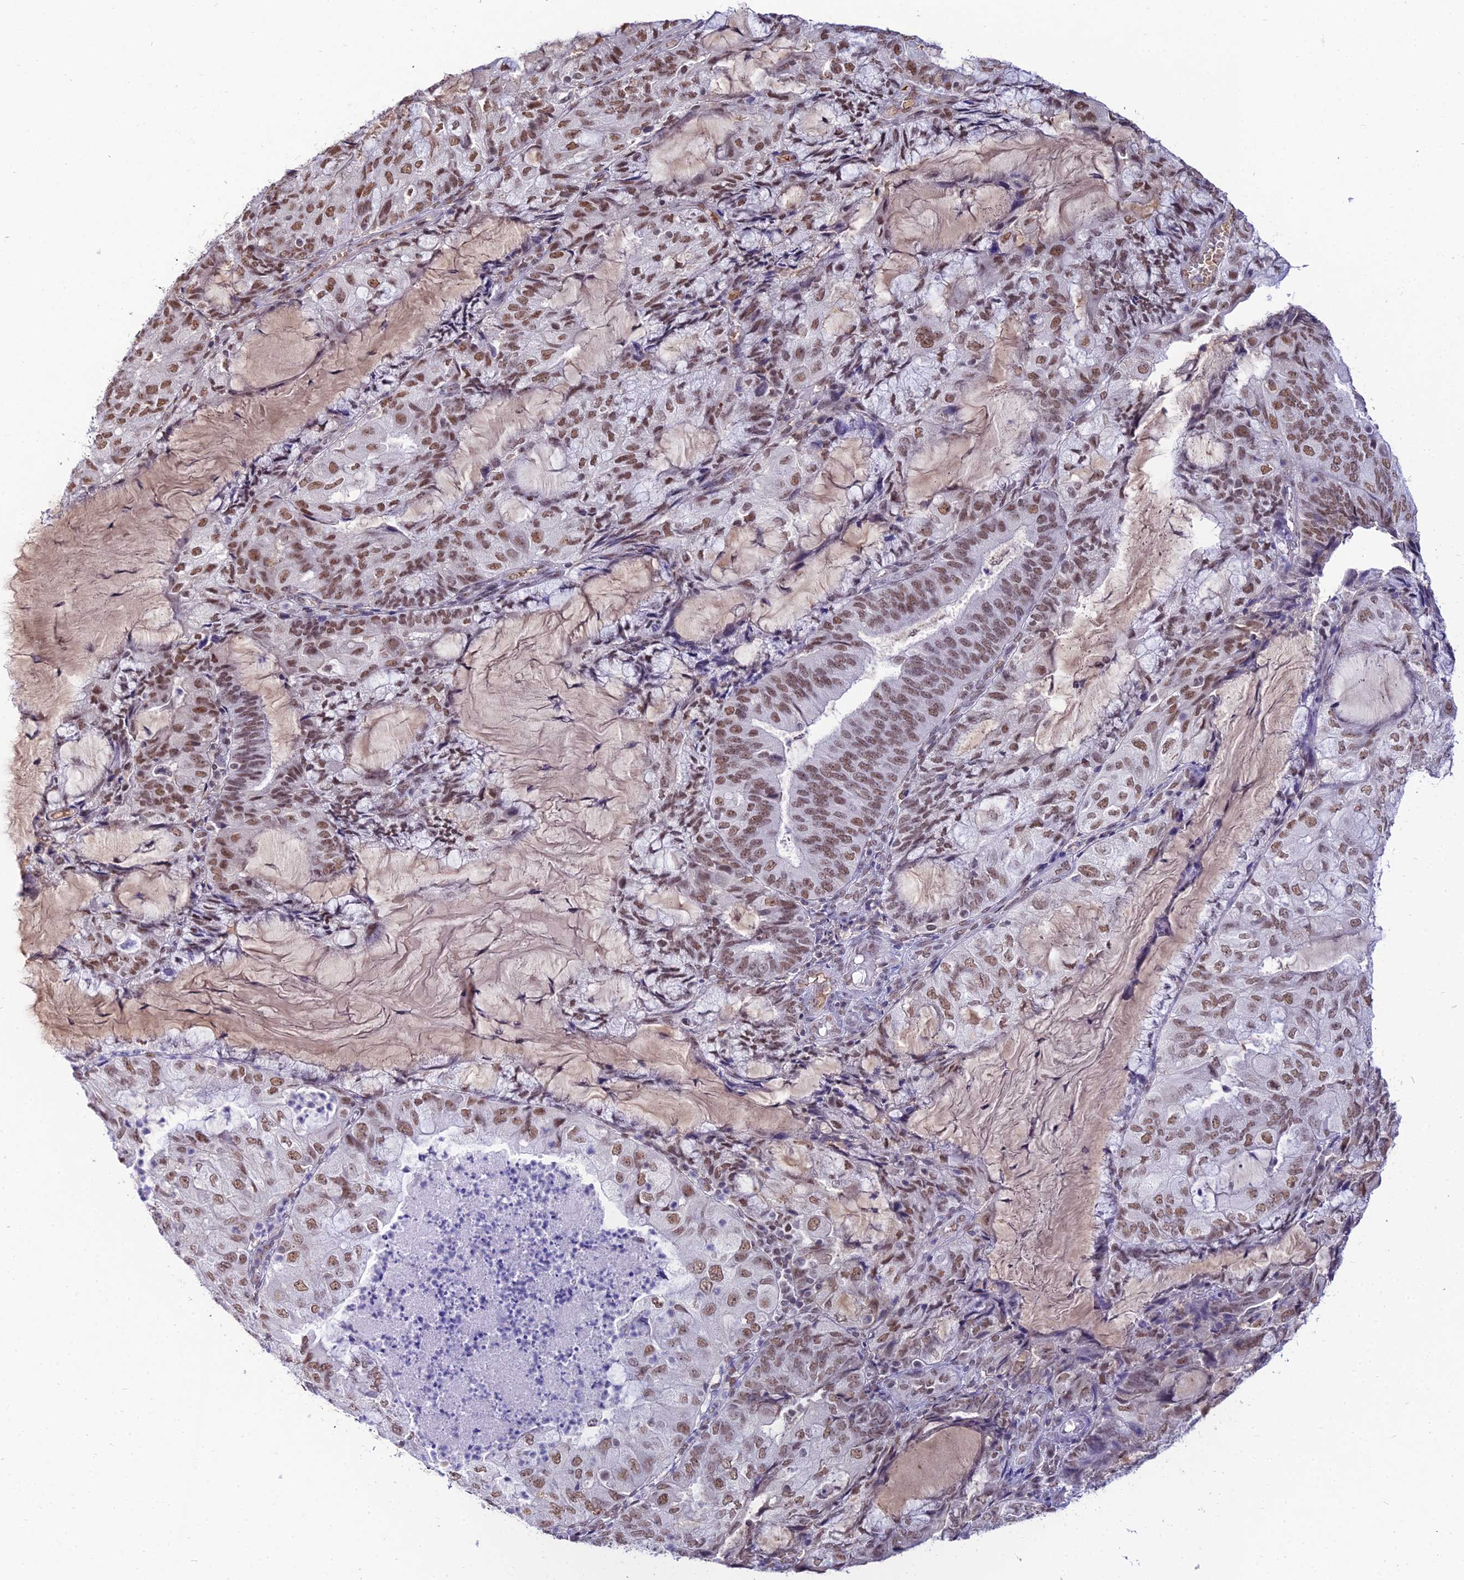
{"staining": {"intensity": "moderate", "quantity": ">75%", "location": "nuclear"}, "tissue": "endometrial cancer", "cell_type": "Tumor cells", "image_type": "cancer", "snomed": [{"axis": "morphology", "description": "Adenocarcinoma, NOS"}, {"axis": "topography", "description": "Endometrium"}], "caption": "The histopathology image demonstrates a brown stain indicating the presence of a protein in the nuclear of tumor cells in adenocarcinoma (endometrial).", "gene": "RBM12", "patient": {"sex": "female", "age": 81}}